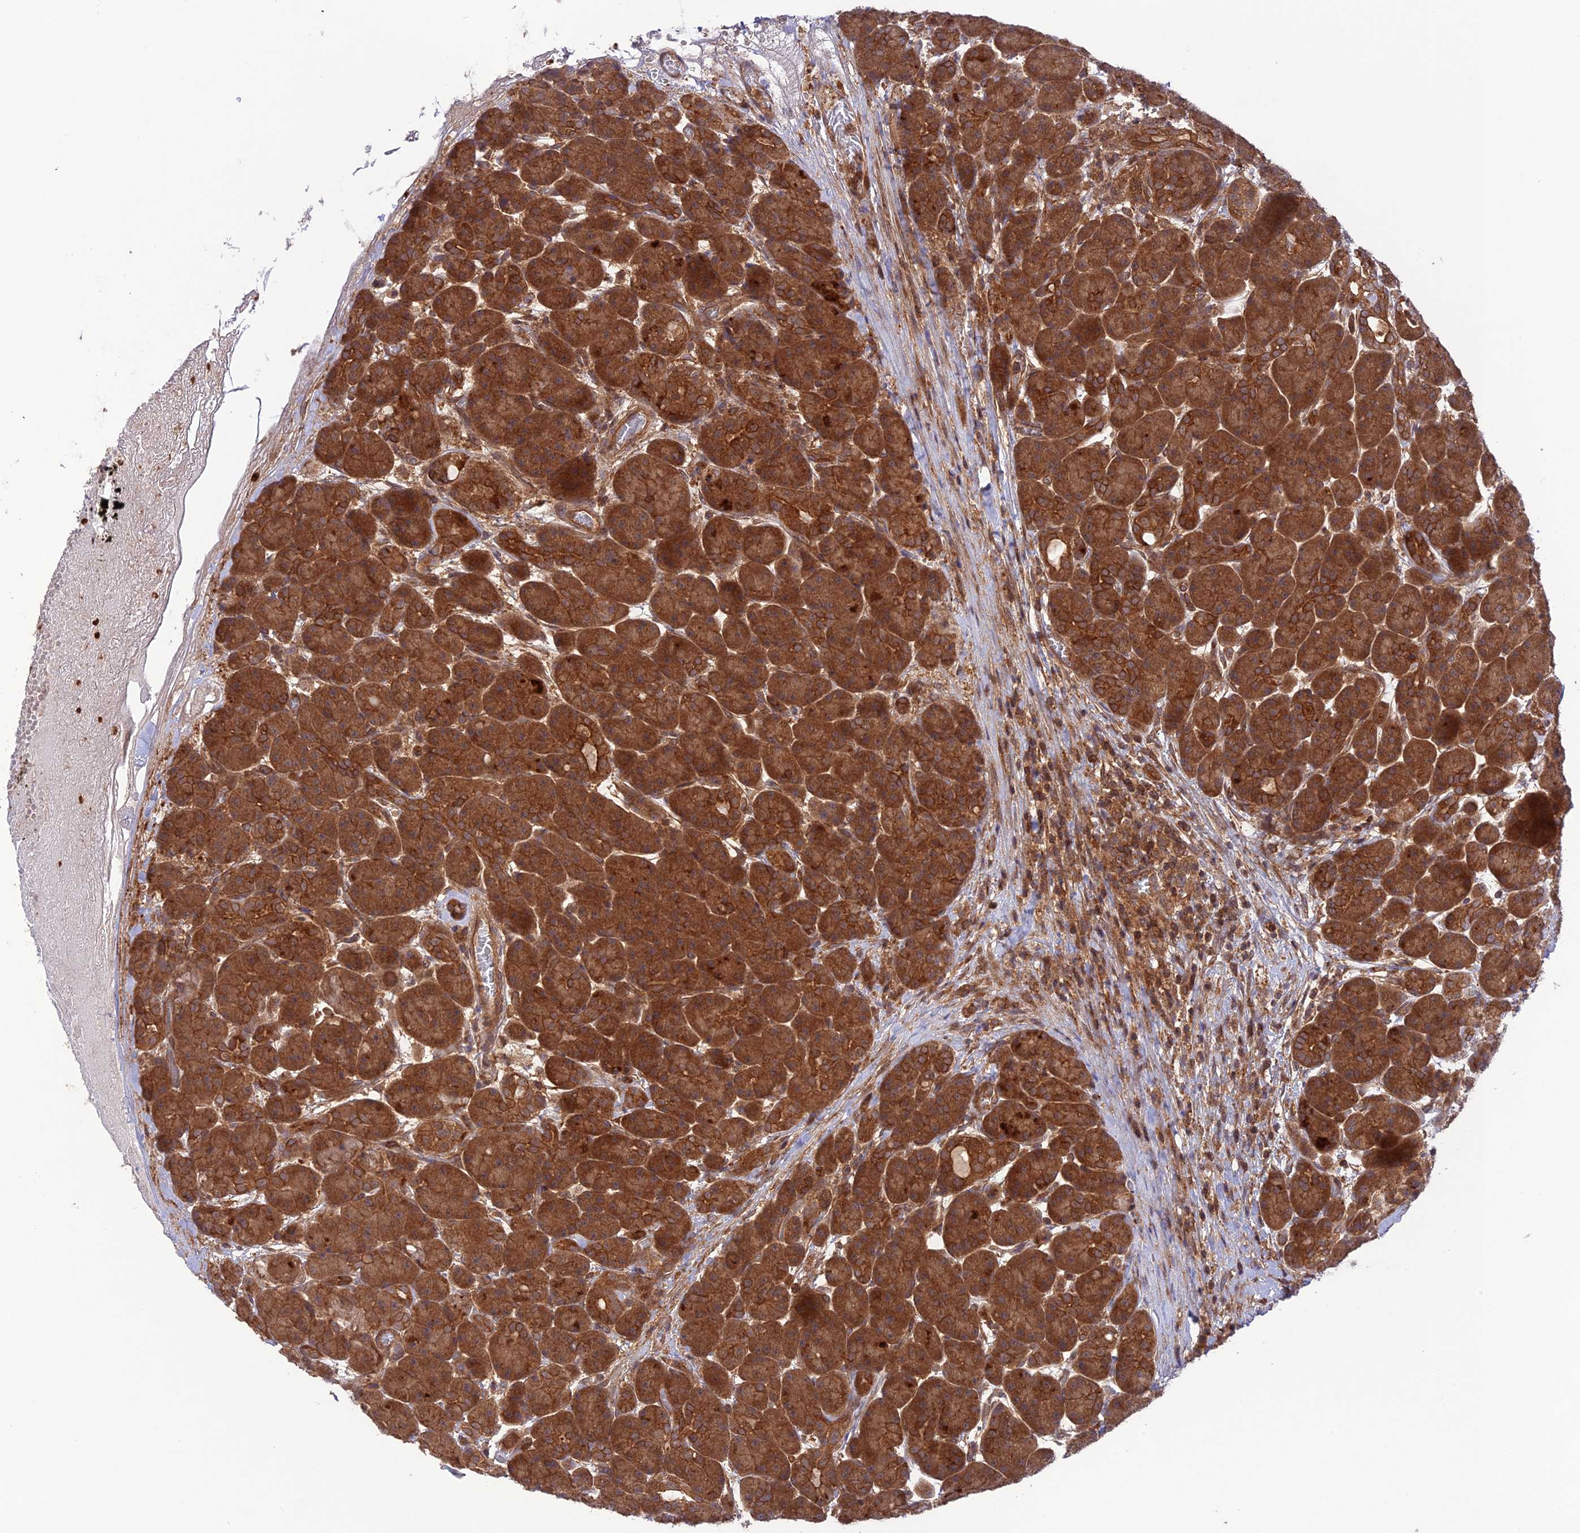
{"staining": {"intensity": "strong", "quantity": ">75%", "location": "cytoplasmic/membranous"}, "tissue": "pancreas", "cell_type": "Exocrine glandular cells", "image_type": "normal", "snomed": [{"axis": "morphology", "description": "Normal tissue, NOS"}, {"axis": "topography", "description": "Pancreas"}], "caption": "Protein expression analysis of benign pancreas displays strong cytoplasmic/membranous expression in approximately >75% of exocrine glandular cells. (Brightfield microscopy of DAB IHC at high magnification).", "gene": "FCHSD1", "patient": {"sex": "male", "age": 63}}